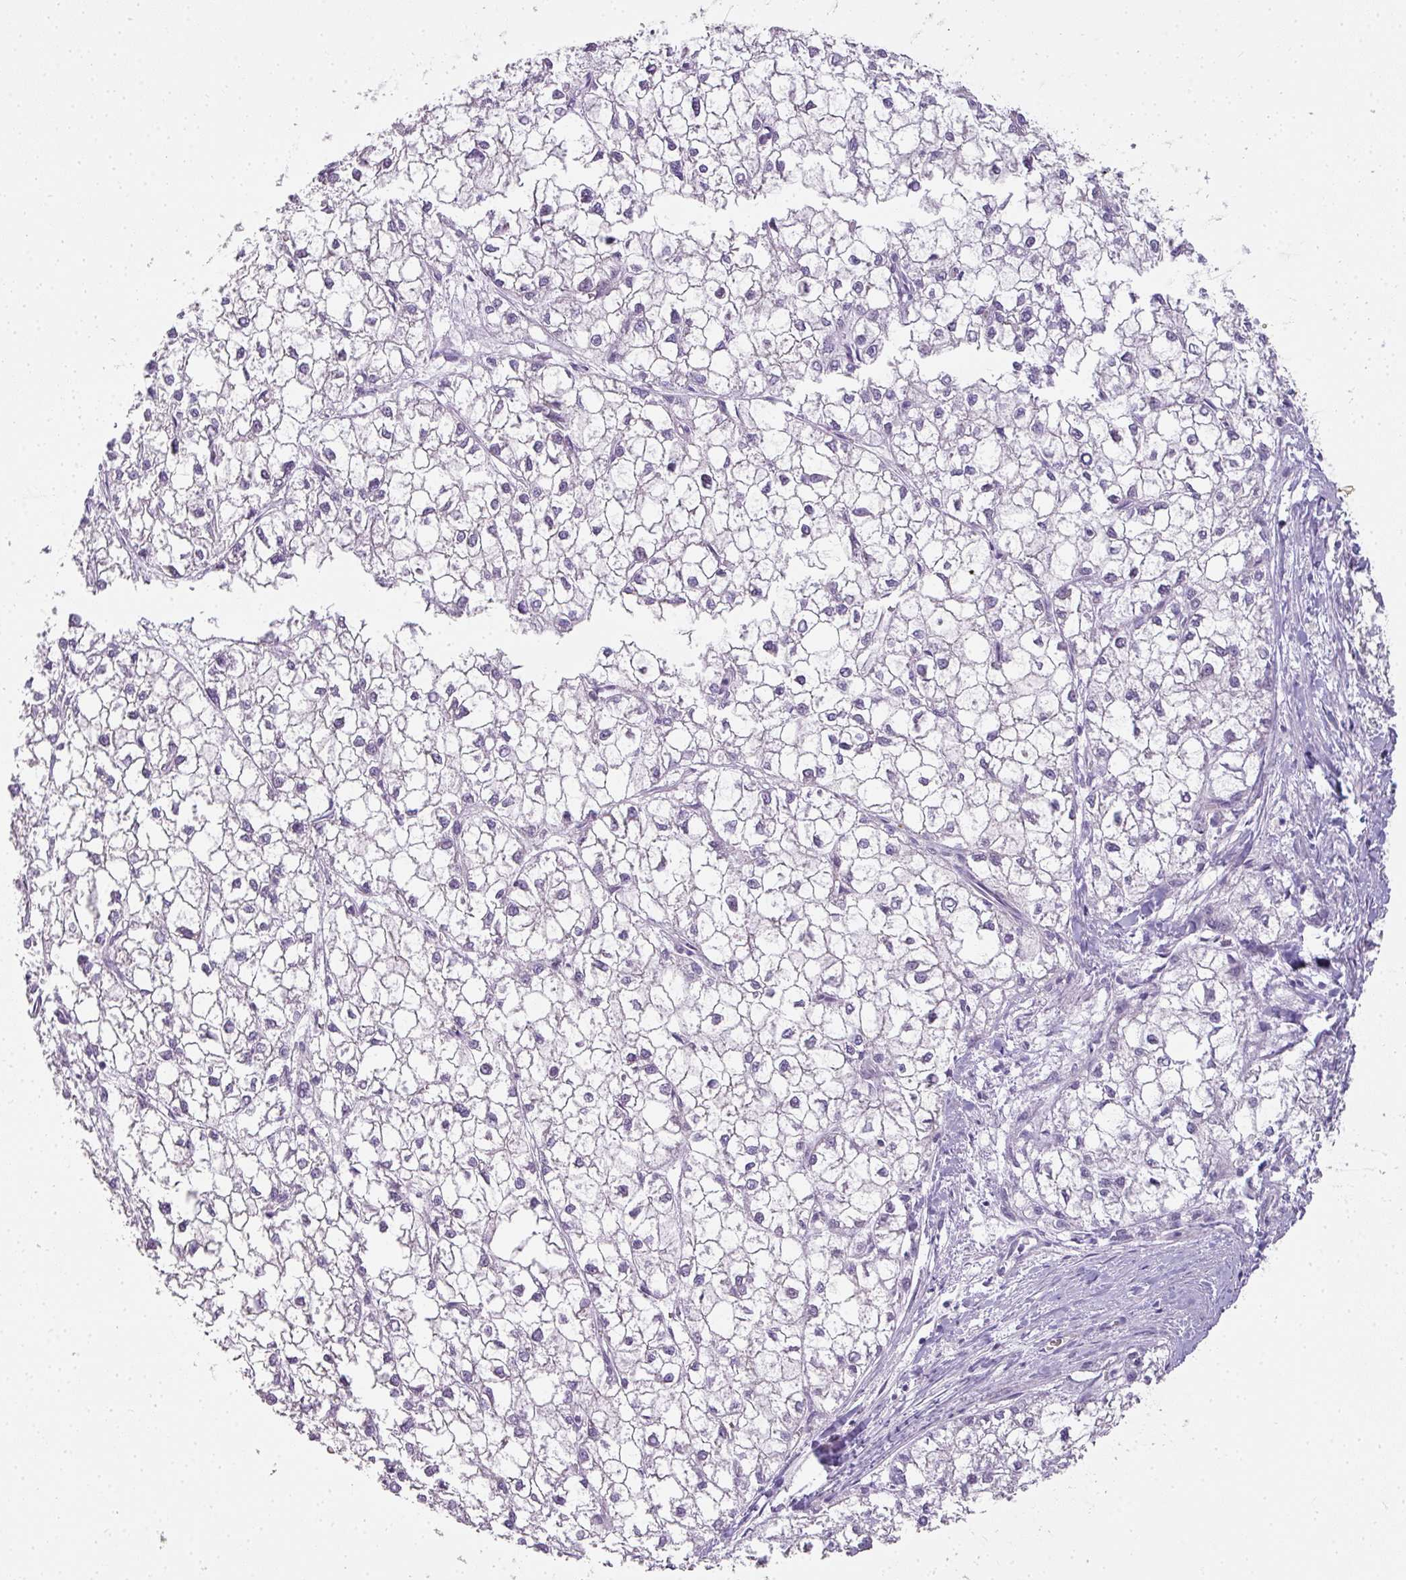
{"staining": {"intensity": "negative", "quantity": "none", "location": "none"}, "tissue": "liver cancer", "cell_type": "Tumor cells", "image_type": "cancer", "snomed": [{"axis": "morphology", "description": "Carcinoma, Hepatocellular, NOS"}, {"axis": "topography", "description": "Liver"}], "caption": "Liver cancer (hepatocellular carcinoma) was stained to show a protein in brown. There is no significant expression in tumor cells. Brightfield microscopy of immunohistochemistry (IHC) stained with DAB (3,3'-diaminobenzidine) (brown) and hematoxylin (blue), captured at high magnification.", "gene": "RBMY1F", "patient": {"sex": "female", "age": 43}}